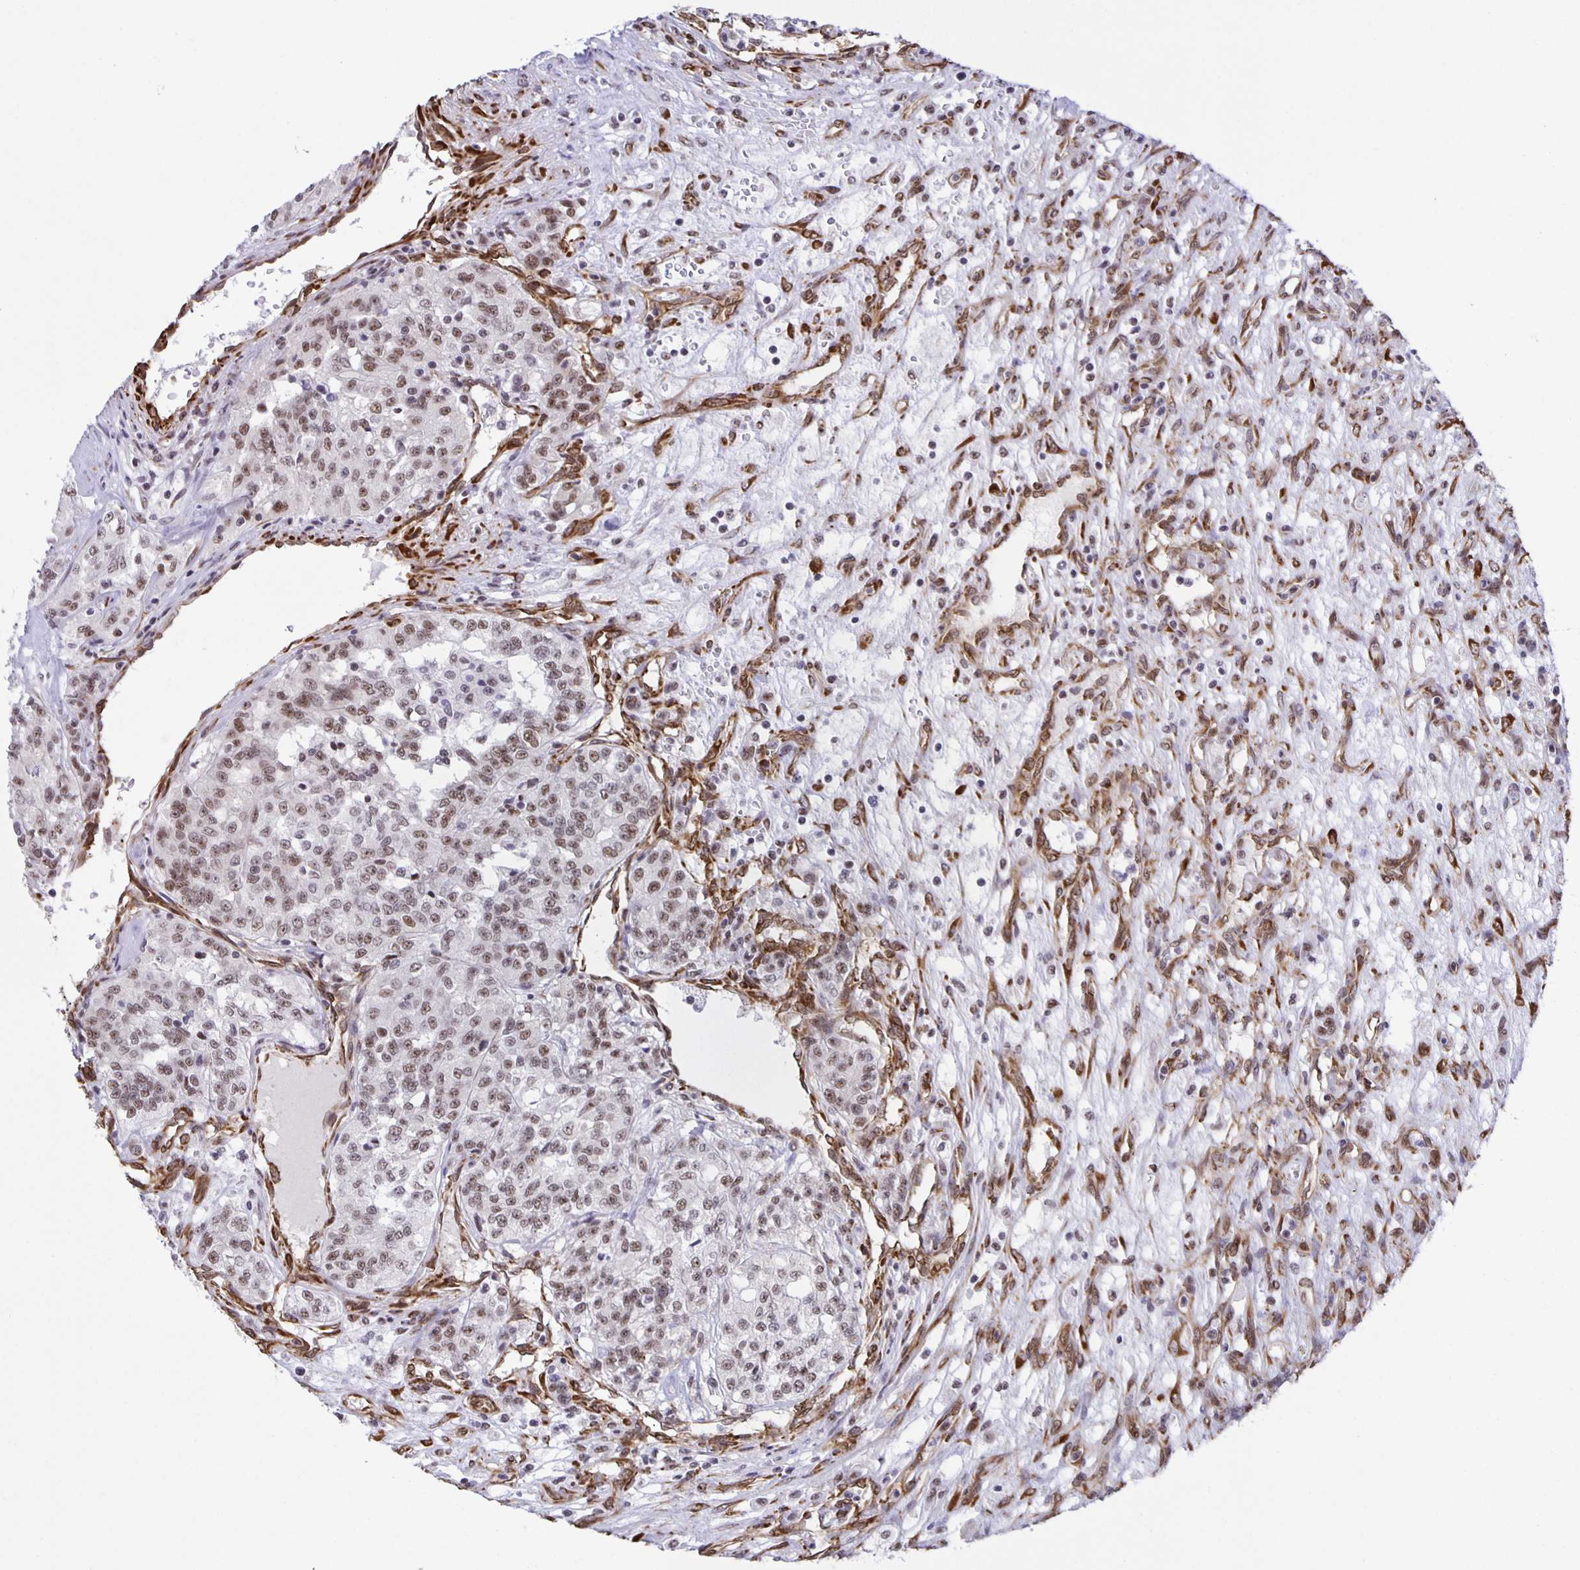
{"staining": {"intensity": "weak", "quantity": ">75%", "location": "nuclear"}, "tissue": "renal cancer", "cell_type": "Tumor cells", "image_type": "cancer", "snomed": [{"axis": "morphology", "description": "Adenocarcinoma, NOS"}, {"axis": "topography", "description": "Kidney"}], "caption": "A photomicrograph of renal adenocarcinoma stained for a protein reveals weak nuclear brown staining in tumor cells. The protein is stained brown, and the nuclei are stained in blue (DAB (3,3'-diaminobenzidine) IHC with brightfield microscopy, high magnification).", "gene": "ZRANB2", "patient": {"sex": "female", "age": 63}}